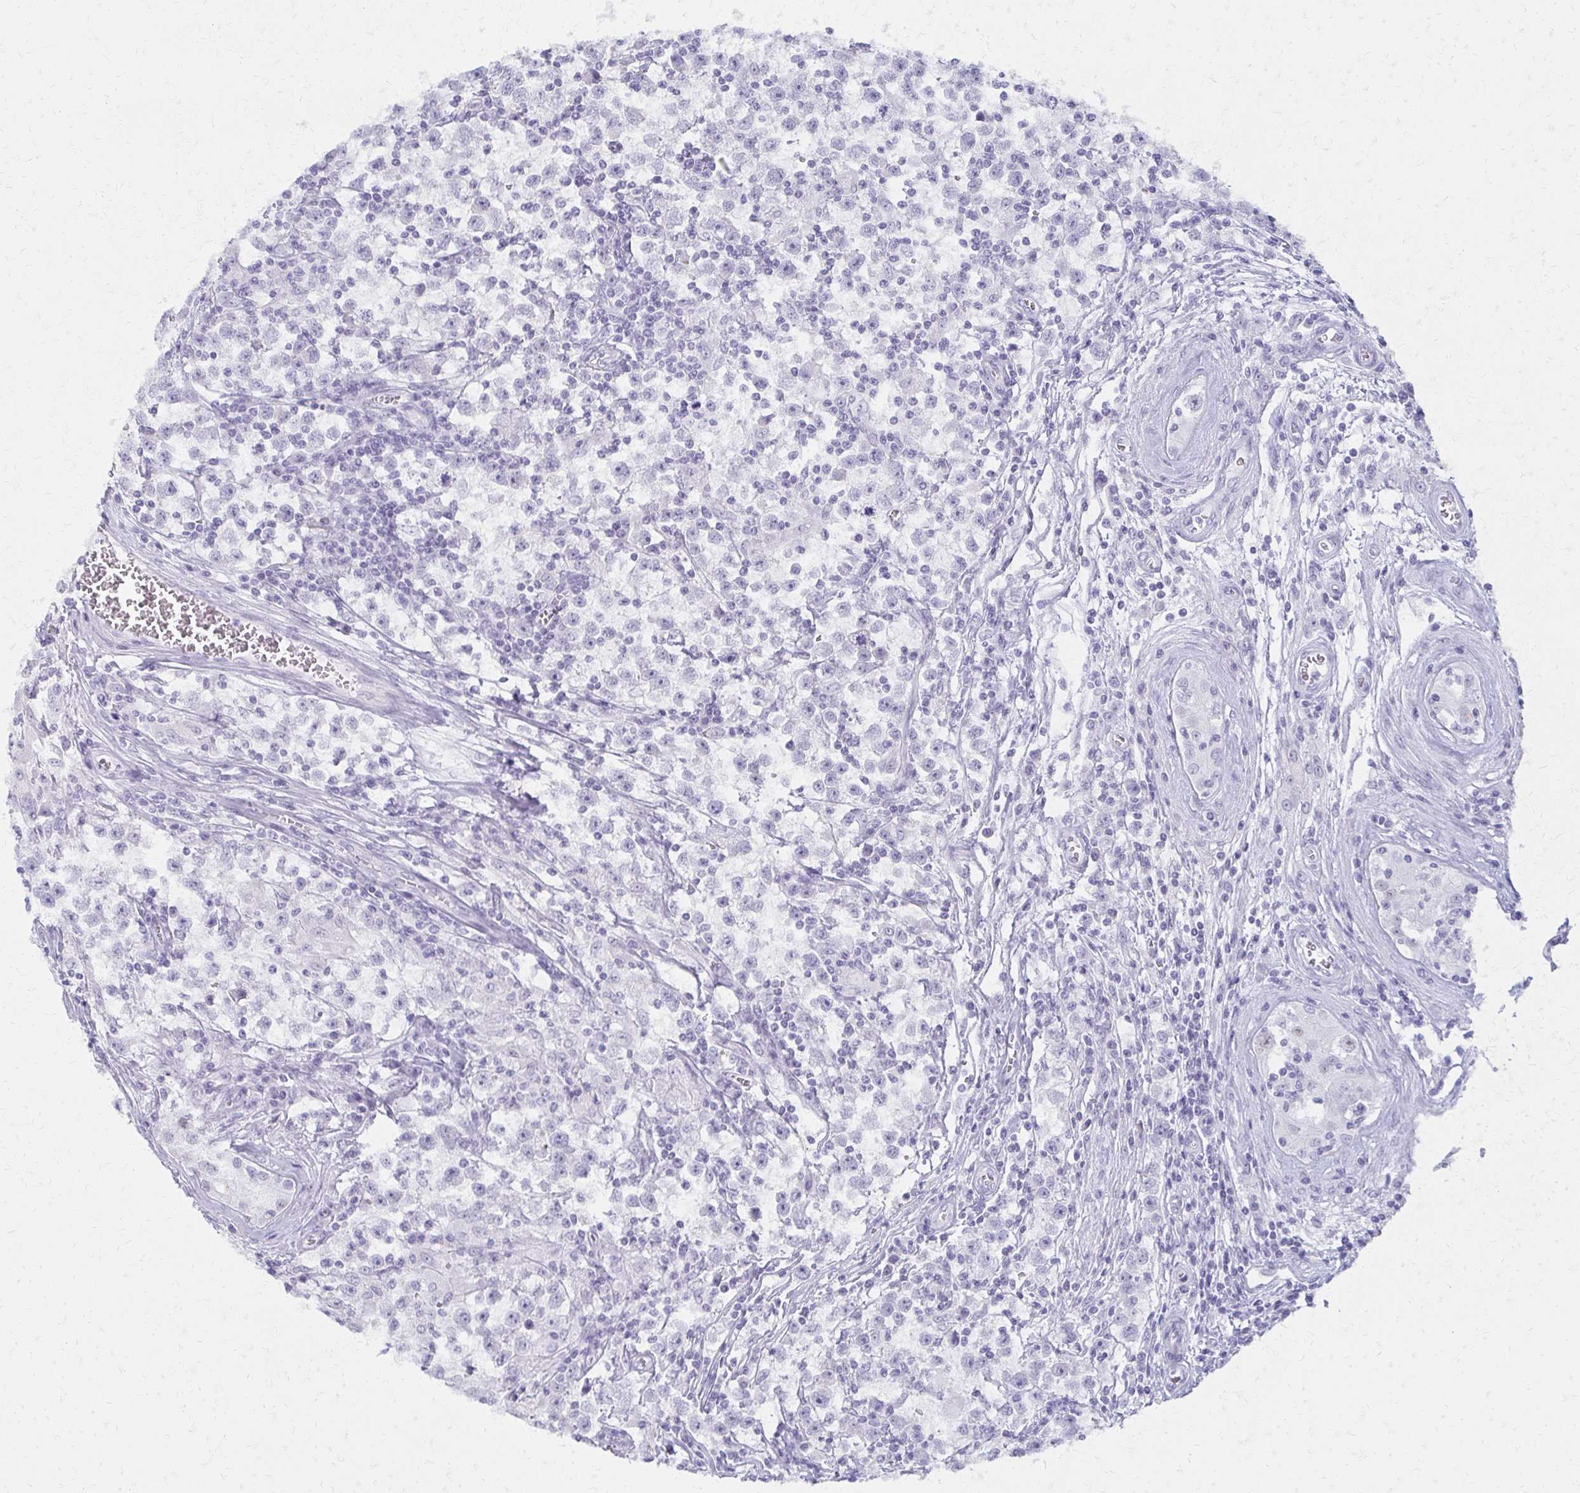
{"staining": {"intensity": "negative", "quantity": "none", "location": "none"}, "tissue": "testis cancer", "cell_type": "Tumor cells", "image_type": "cancer", "snomed": [{"axis": "morphology", "description": "Seminoma, NOS"}, {"axis": "topography", "description": "Testis"}], "caption": "Immunohistochemical staining of human testis cancer demonstrates no significant expression in tumor cells.", "gene": "MORC4", "patient": {"sex": "male", "age": 31}}